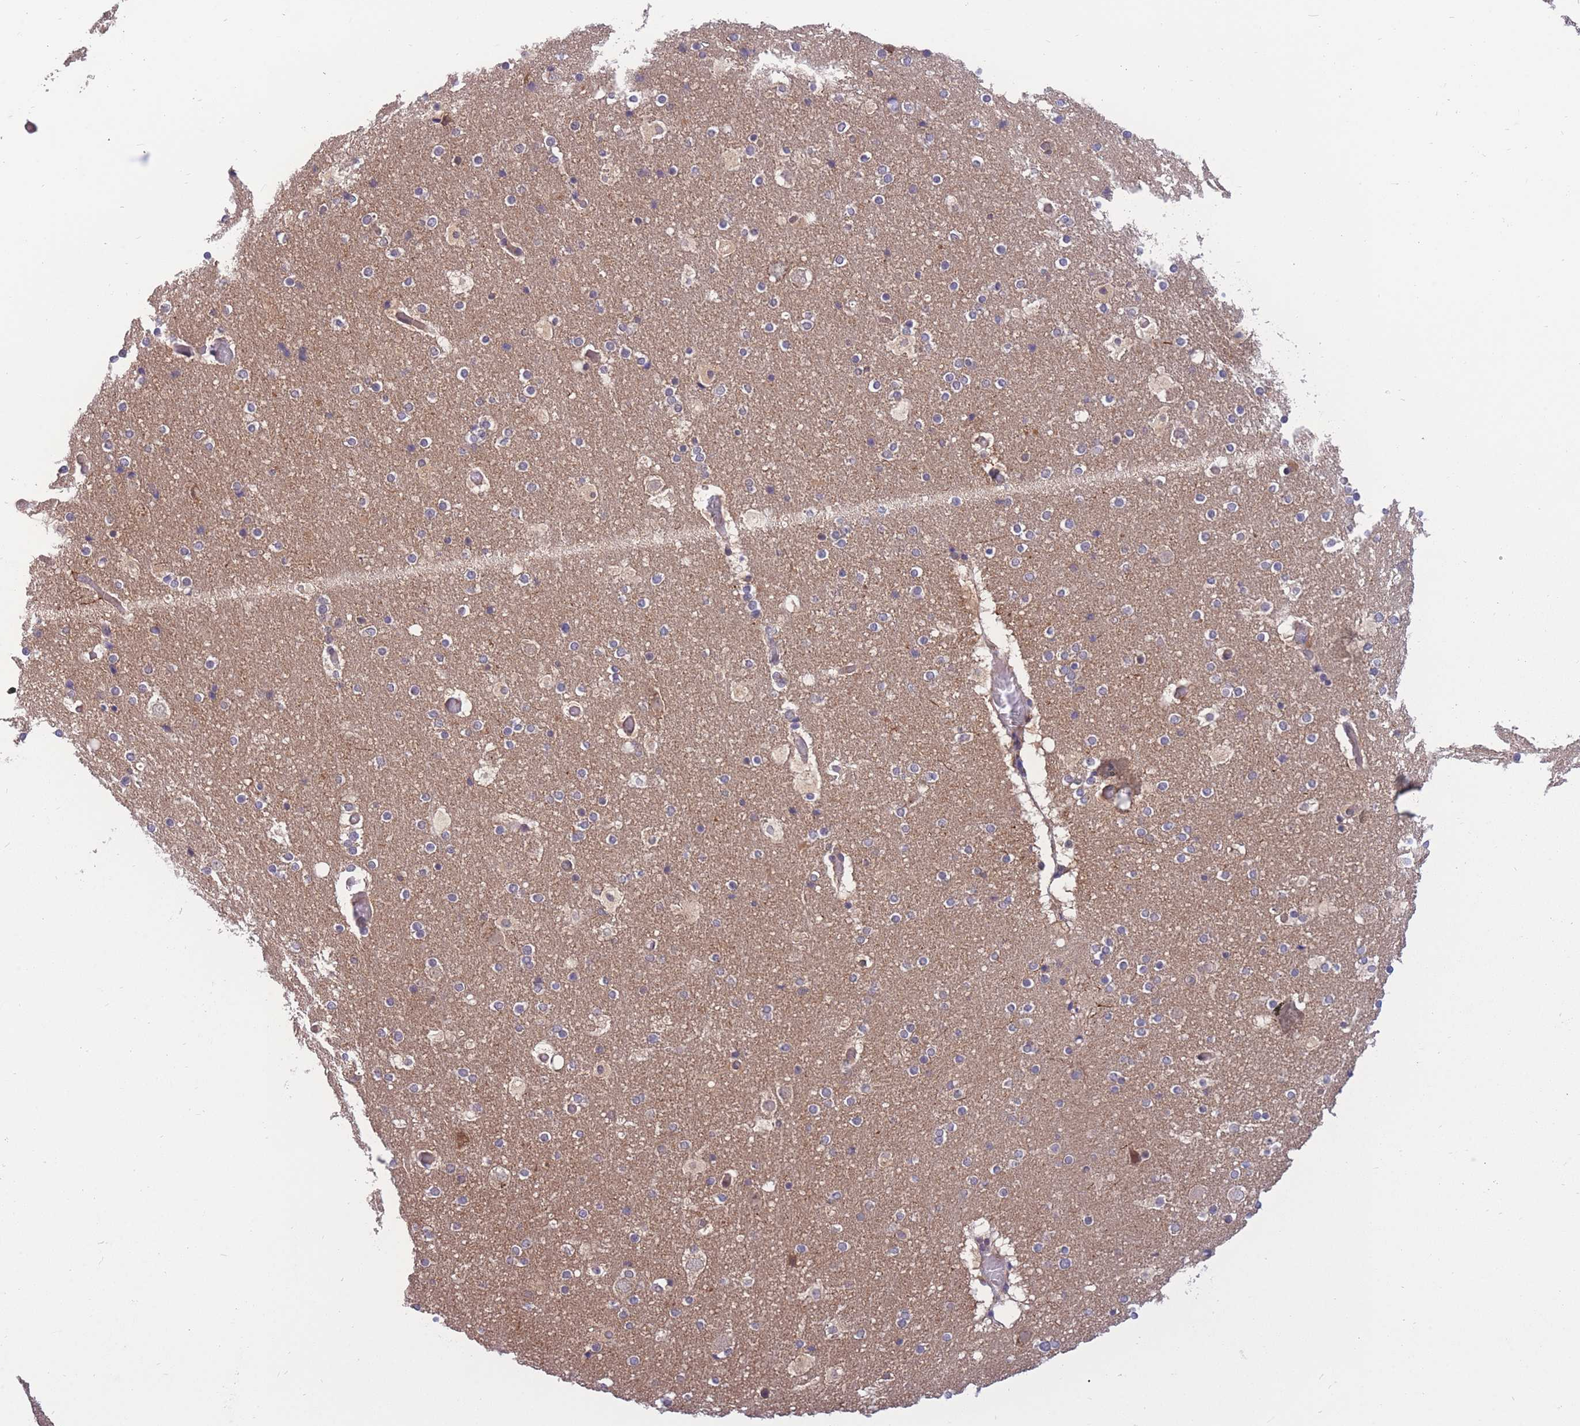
{"staining": {"intensity": "weak", "quantity": "<25%", "location": "cytoplasmic/membranous"}, "tissue": "cerebral cortex", "cell_type": "Endothelial cells", "image_type": "normal", "snomed": [{"axis": "morphology", "description": "Normal tissue, NOS"}, {"axis": "topography", "description": "Cerebral cortex"}], "caption": "This is an IHC photomicrograph of unremarkable human cerebral cortex. There is no staining in endothelial cells.", "gene": "UBE2NL", "patient": {"sex": "male", "age": 57}}